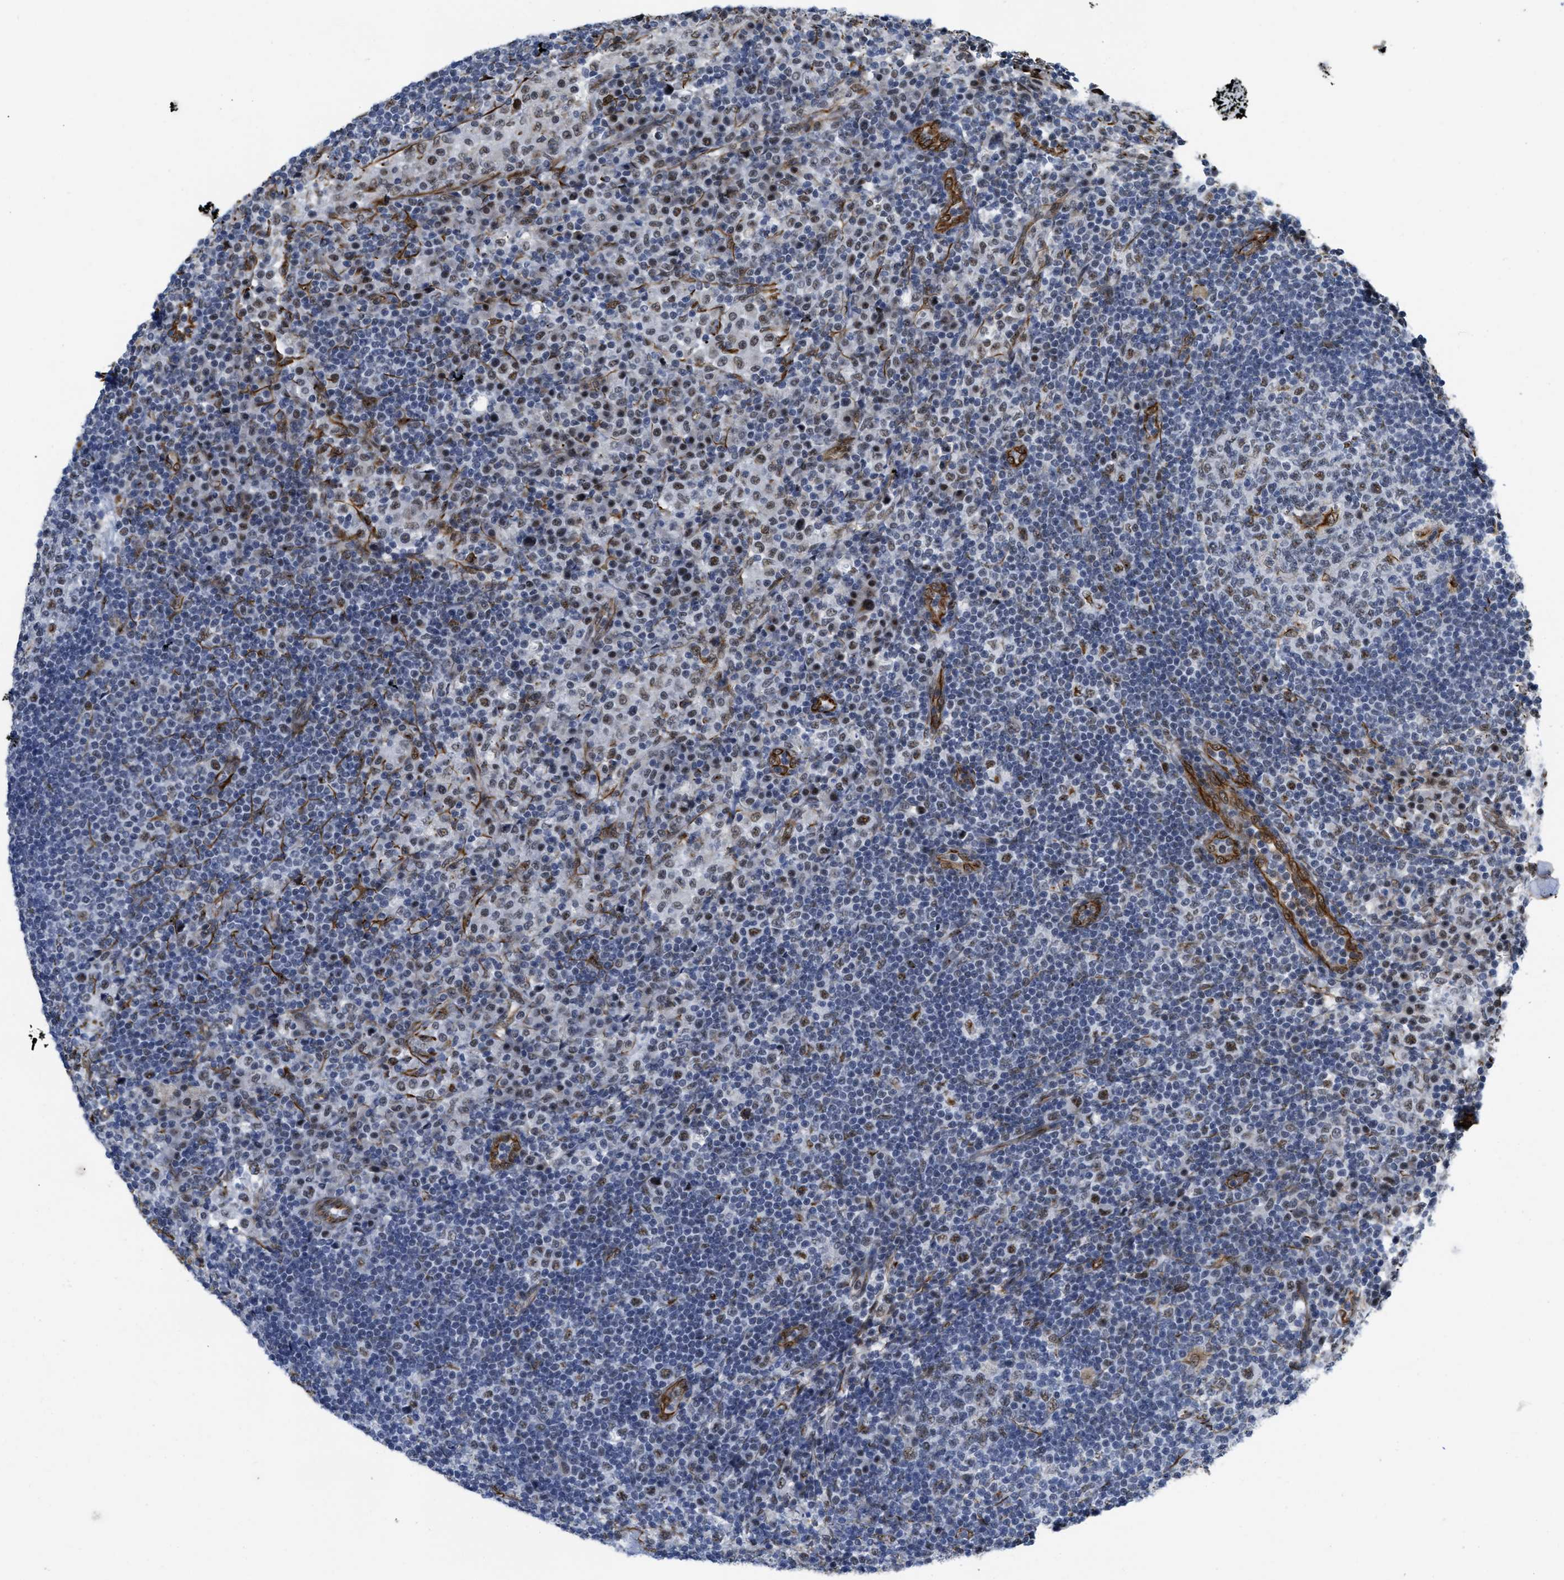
{"staining": {"intensity": "moderate", "quantity": "<25%", "location": "nuclear"}, "tissue": "lymph node", "cell_type": "Germinal center cells", "image_type": "normal", "snomed": [{"axis": "morphology", "description": "Normal tissue, NOS"}, {"axis": "topography", "description": "Lymph node"}], "caption": "The immunohistochemical stain labels moderate nuclear expression in germinal center cells of benign lymph node.", "gene": "LRRC8B", "patient": {"sex": "female", "age": 53}}